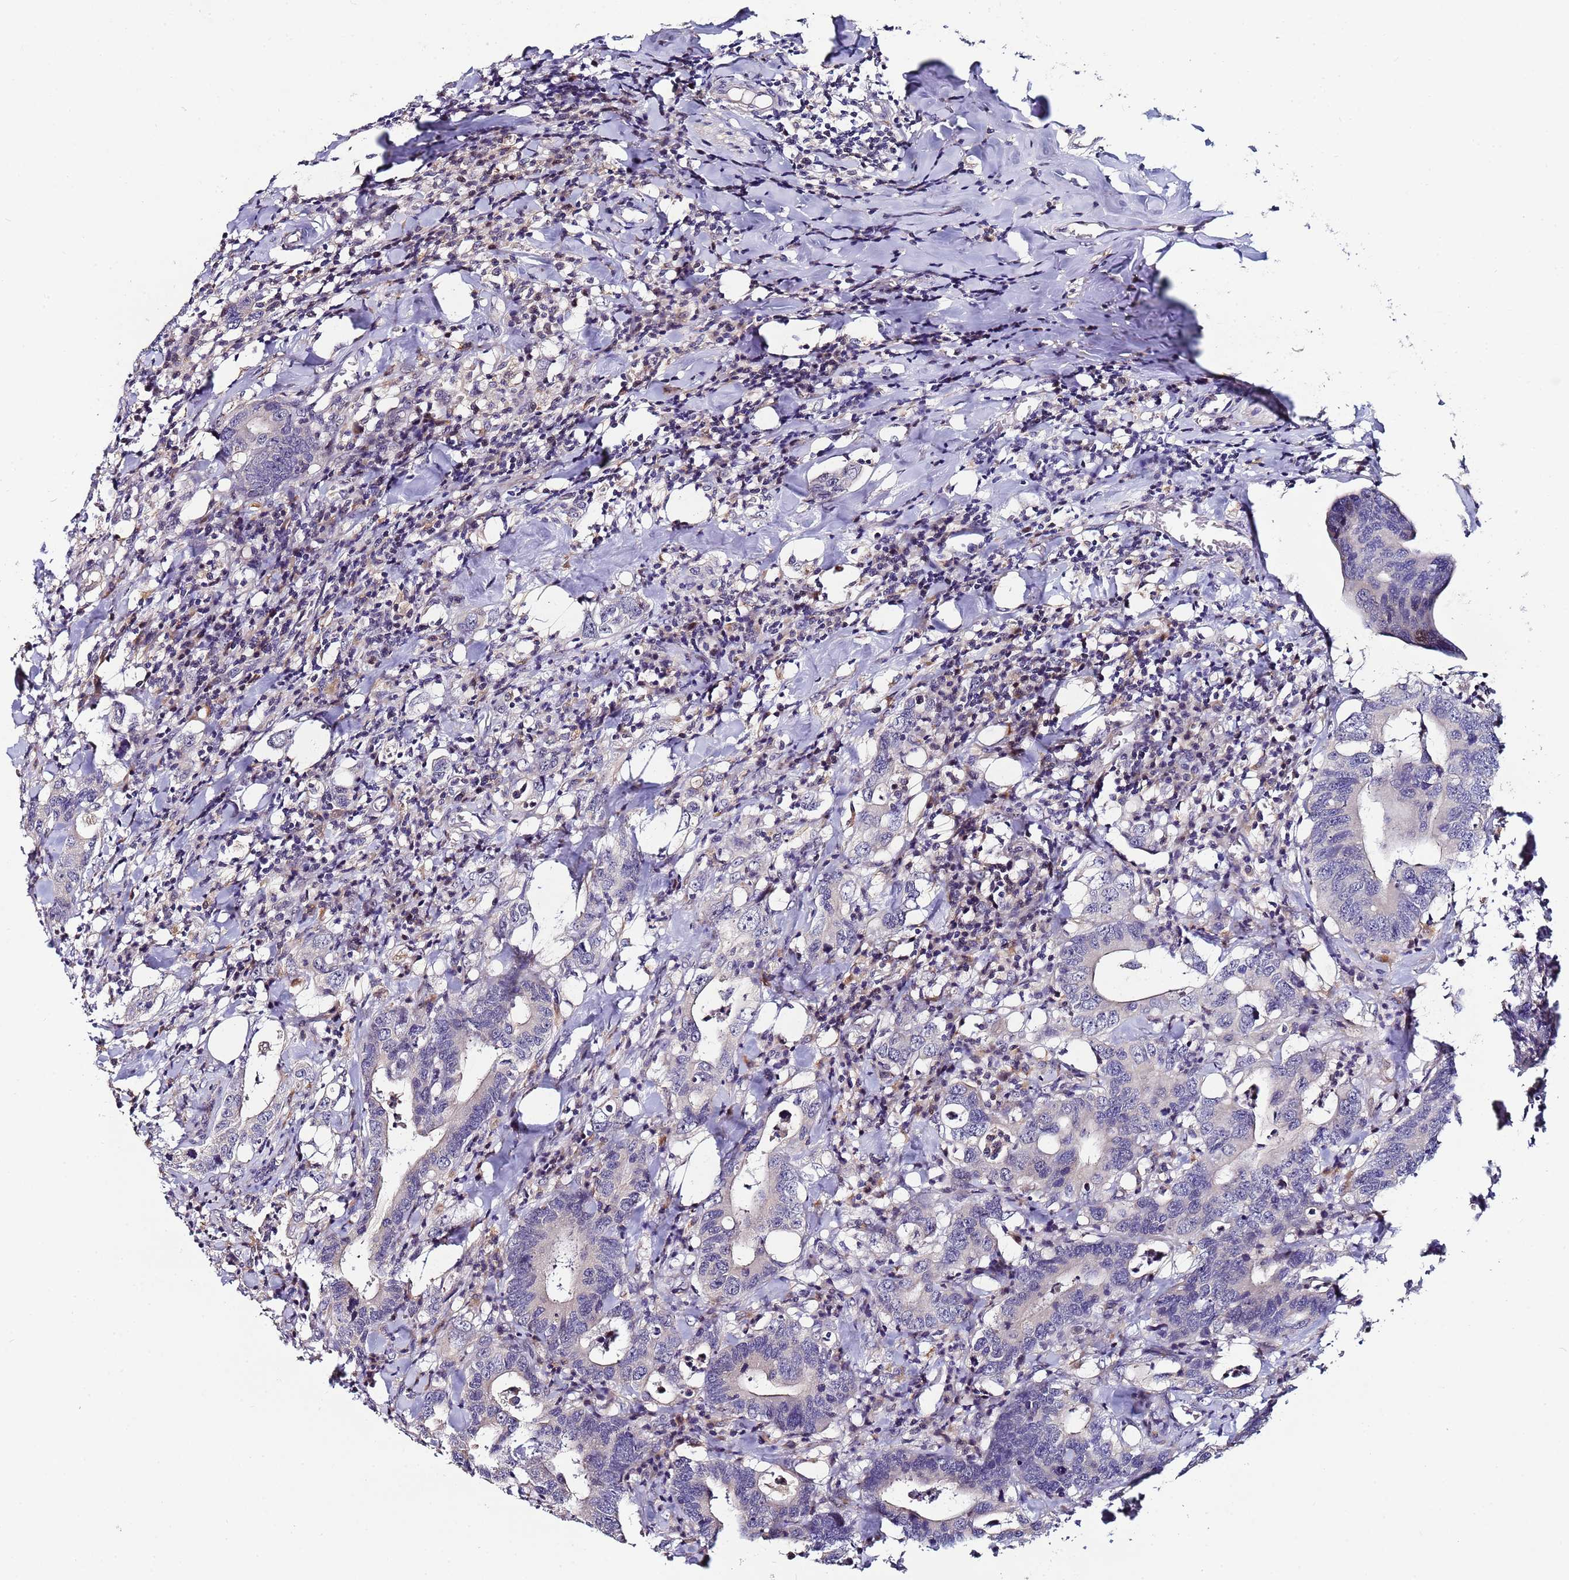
{"staining": {"intensity": "negative", "quantity": "none", "location": "none"}, "tissue": "colorectal cancer", "cell_type": "Tumor cells", "image_type": "cancer", "snomed": [{"axis": "morphology", "description": "Adenocarcinoma, NOS"}, {"axis": "topography", "description": "Colon"}], "caption": "The micrograph demonstrates no significant expression in tumor cells of colorectal adenocarcinoma. (Immunohistochemistry (ihc), brightfield microscopy, high magnification).", "gene": "KRI1", "patient": {"sex": "female", "age": 75}}